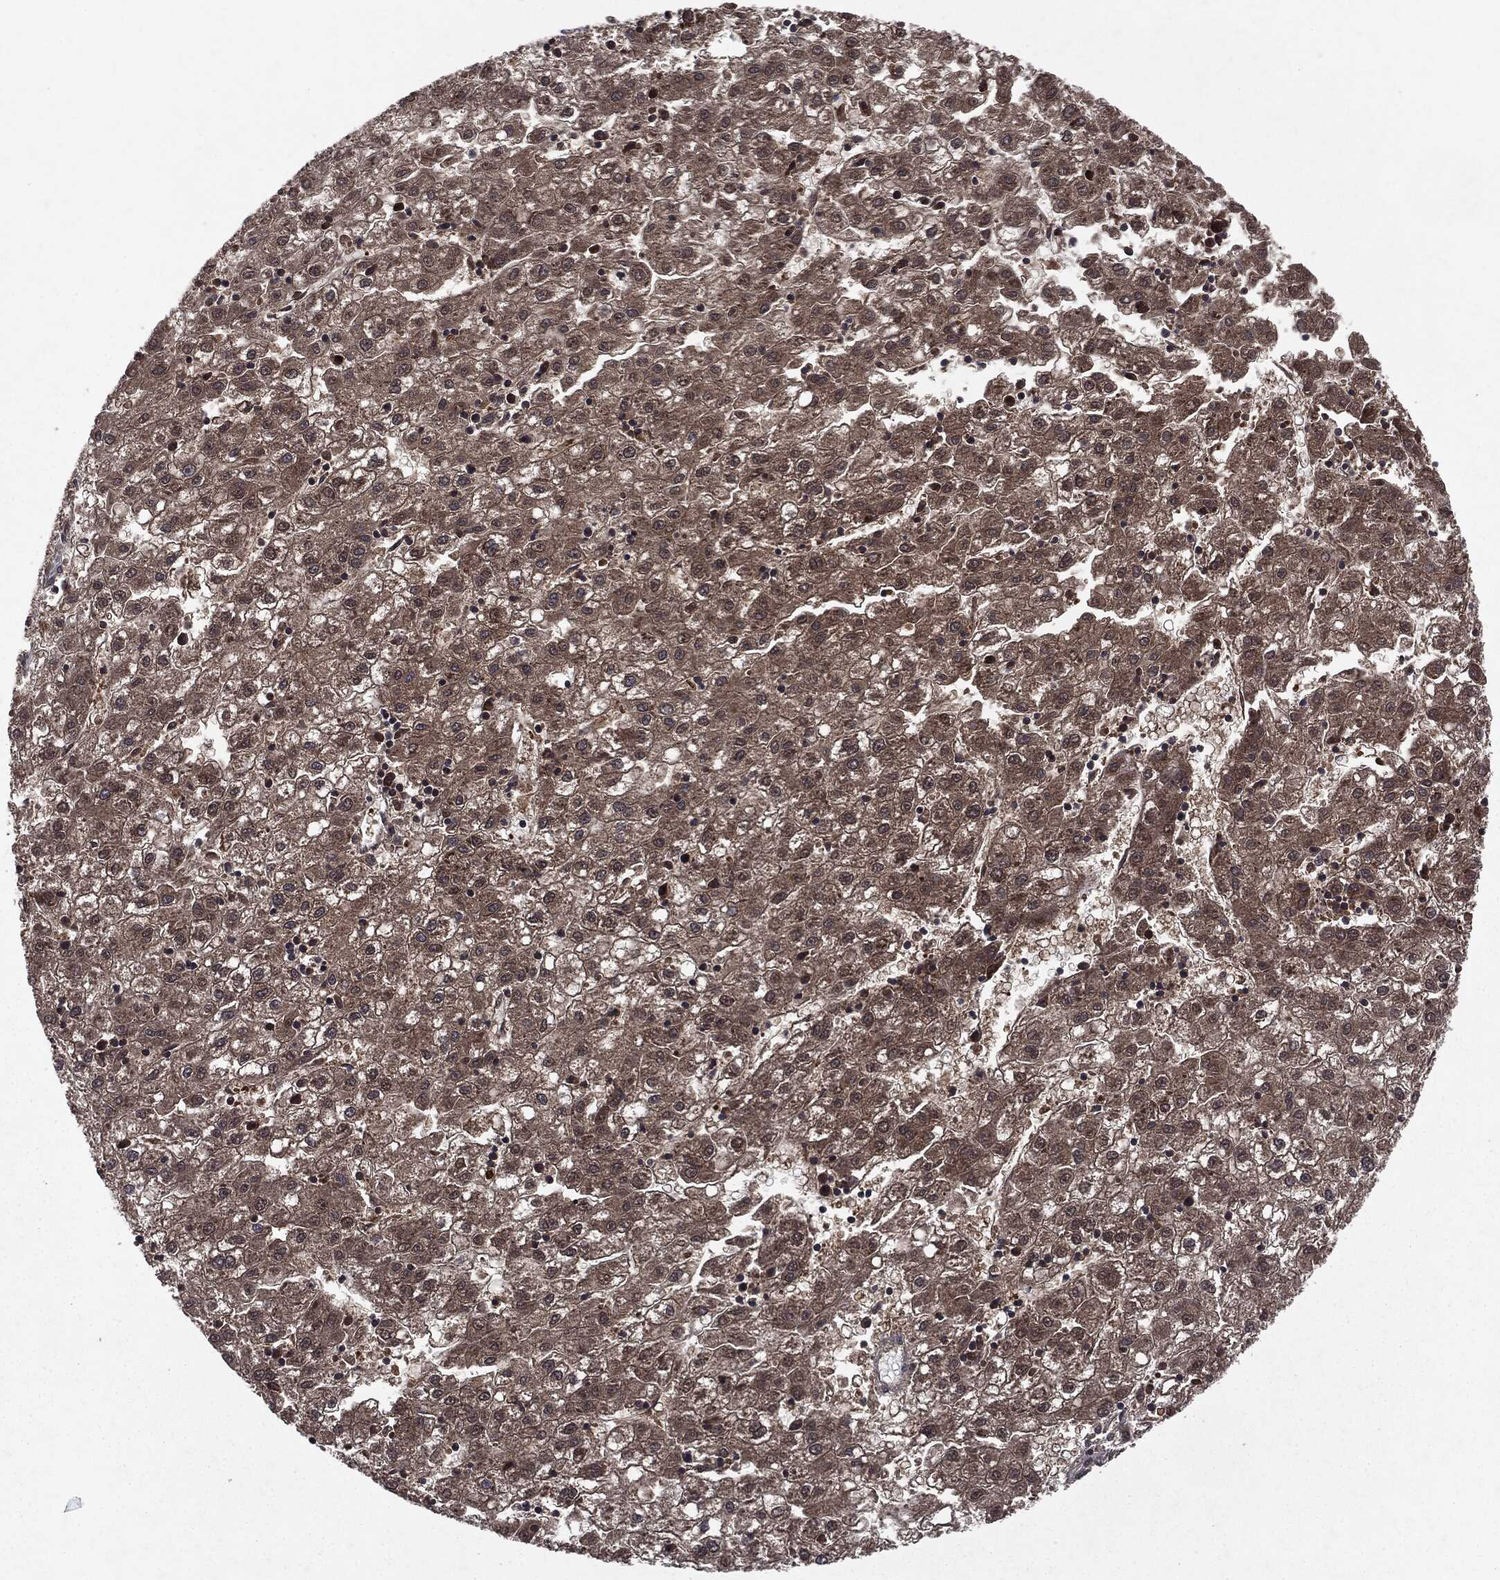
{"staining": {"intensity": "moderate", "quantity": "25%-75%", "location": "cytoplasmic/membranous"}, "tissue": "liver cancer", "cell_type": "Tumor cells", "image_type": "cancer", "snomed": [{"axis": "morphology", "description": "Carcinoma, Hepatocellular, NOS"}, {"axis": "topography", "description": "Liver"}], "caption": "Brown immunohistochemical staining in human liver cancer reveals moderate cytoplasmic/membranous positivity in about 25%-75% of tumor cells. The protein is shown in brown color, while the nuclei are stained blue.", "gene": "STAU2", "patient": {"sex": "male", "age": 72}}